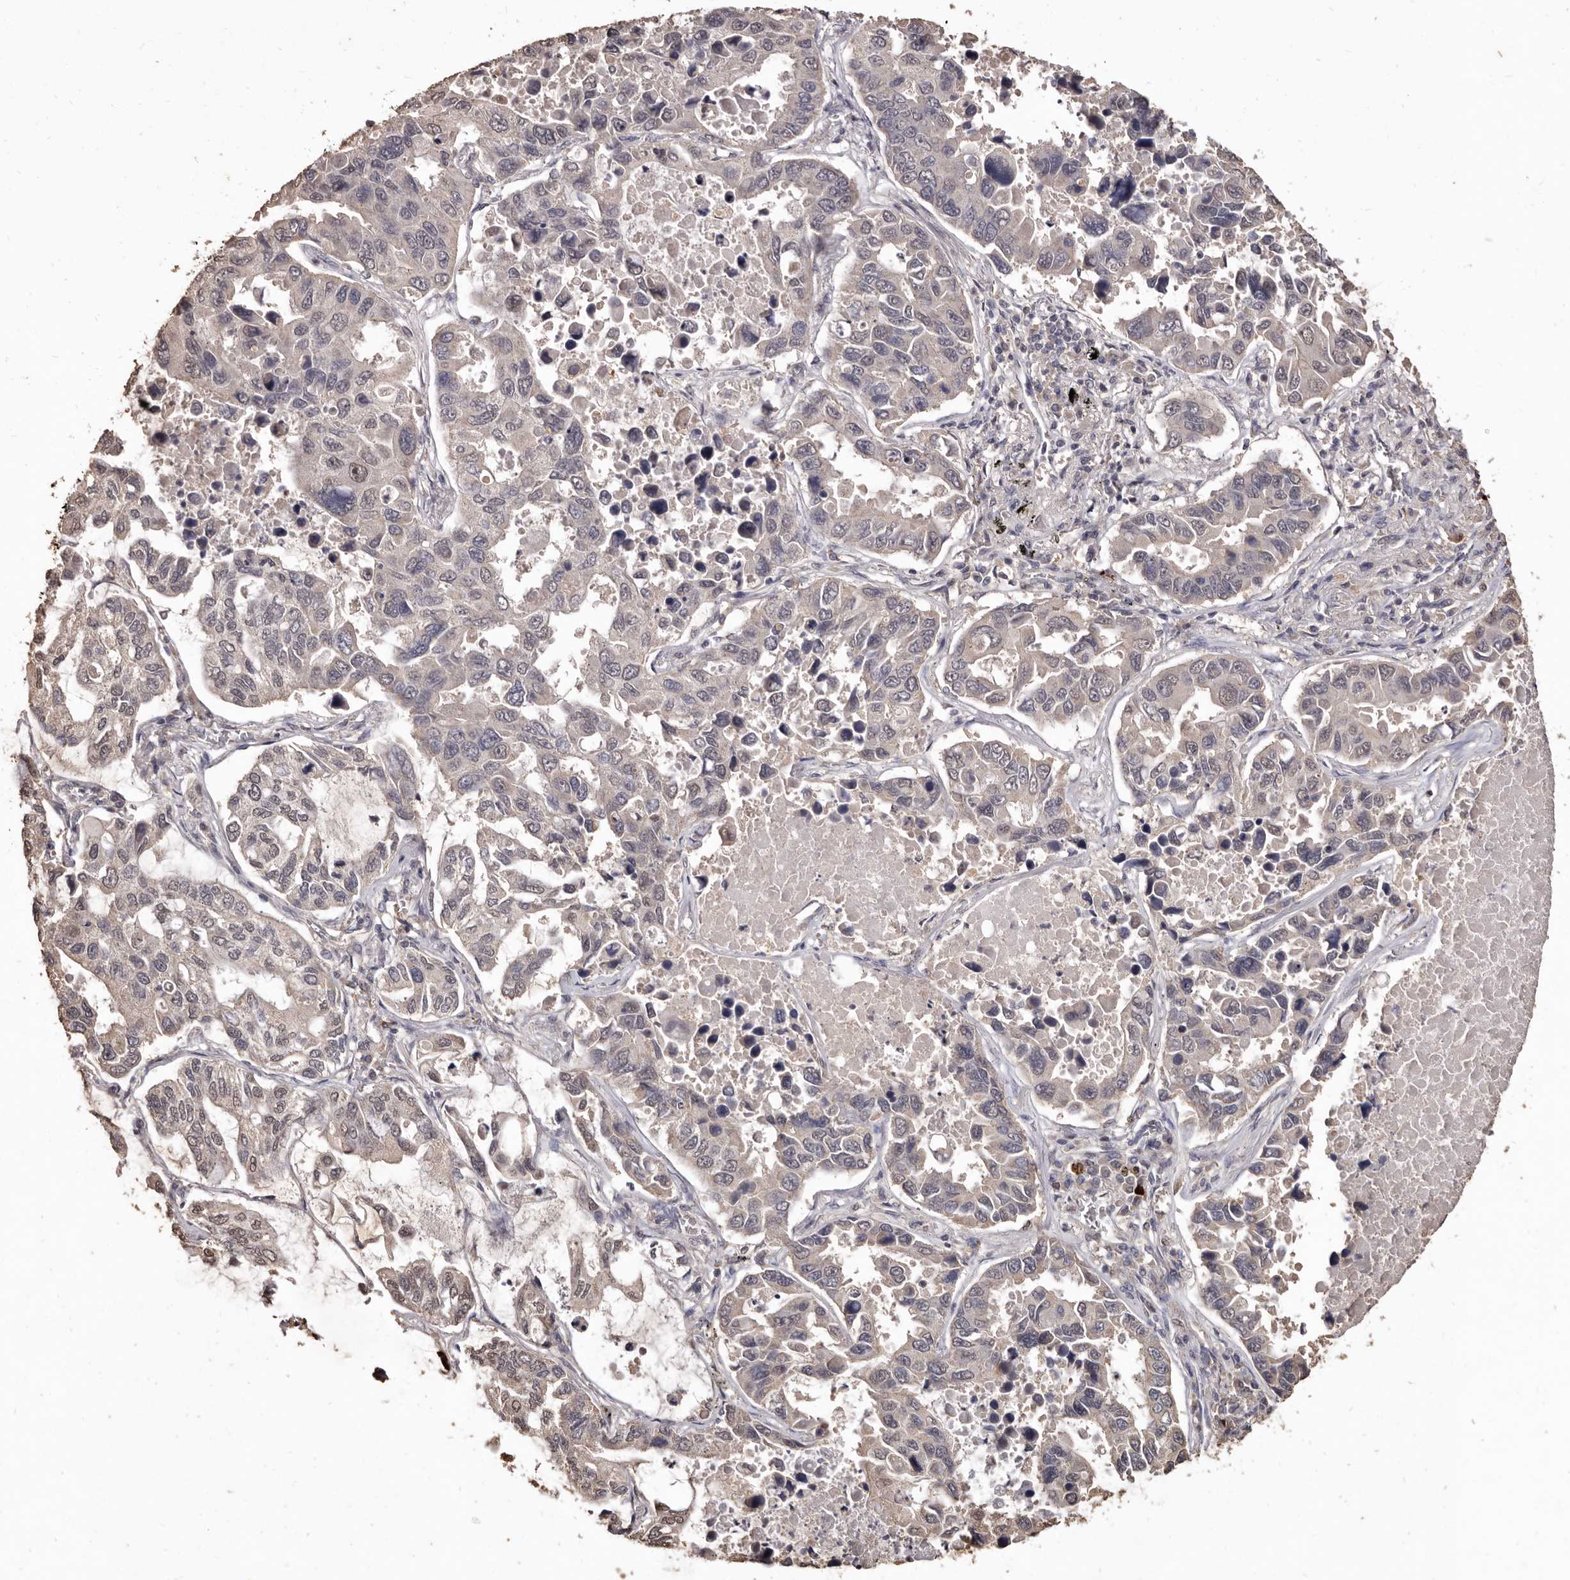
{"staining": {"intensity": "negative", "quantity": "none", "location": "none"}, "tissue": "lung cancer", "cell_type": "Tumor cells", "image_type": "cancer", "snomed": [{"axis": "morphology", "description": "Adenocarcinoma, NOS"}, {"axis": "topography", "description": "Lung"}], "caption": "Immunohistochemical staining of human adenocarcinoma (lung) displays no significant expression in tumor cells.", "gene": "INAVA", "patient": {"sex": "male", "age": 64}}